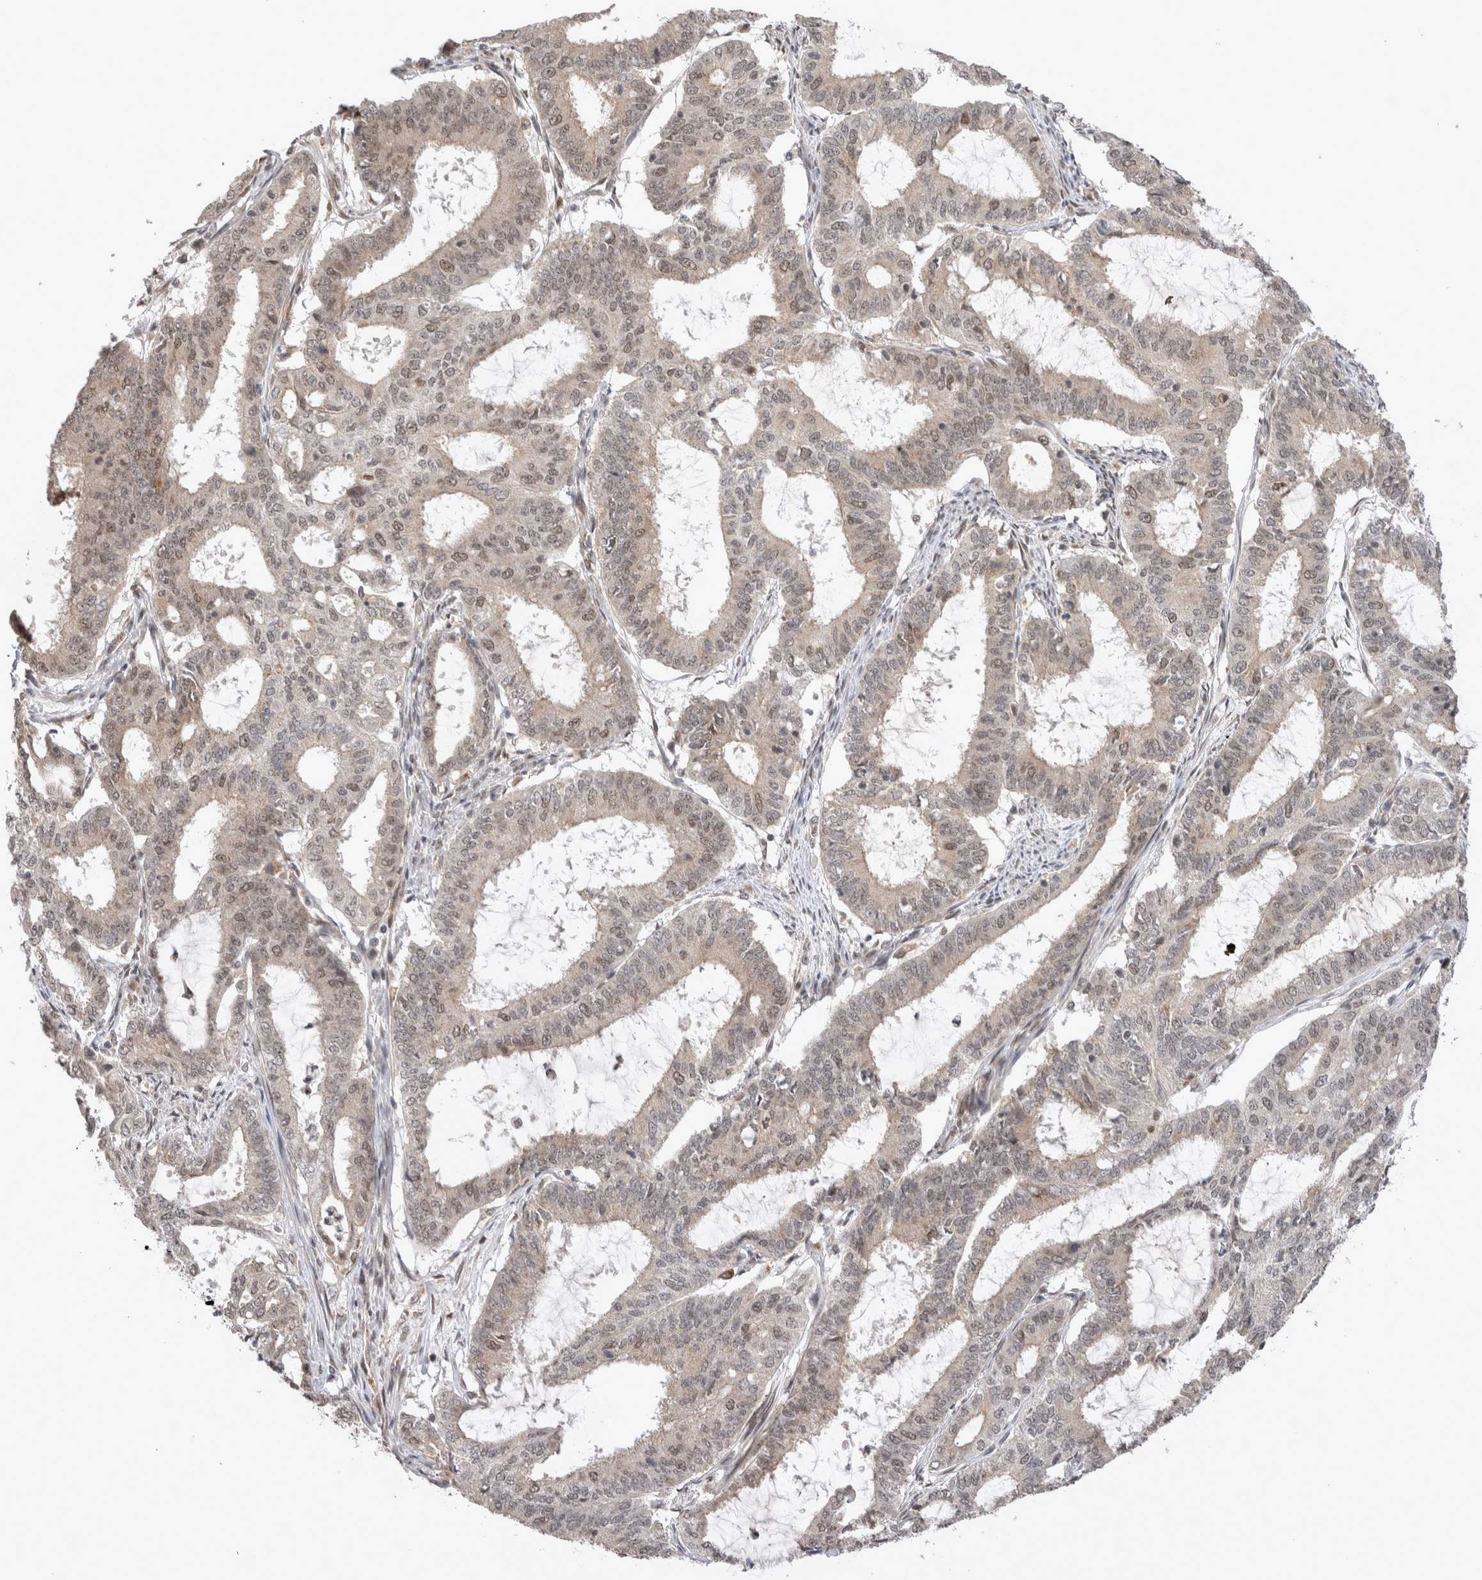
{"staining": {"intensity": "weak", "quantity": ">75%", "location": "nuclear"}, "tissue": "endometrial cancer", "cell_type": "Tumor cells", "image_type": "cancer", "snomed": [{"axis": "morphology", "description": "Adenocarcinoma, NOS"}, {"axis": "topography", "description": "Endometrium"}], "caption": "Immunohistochemical staining of endometrial cancer displays low levels of weak nuclear protein expression in about >75% of tumor cells.", "gene": "TMEM65", "patient": {"sex": "female", "age": 51}}